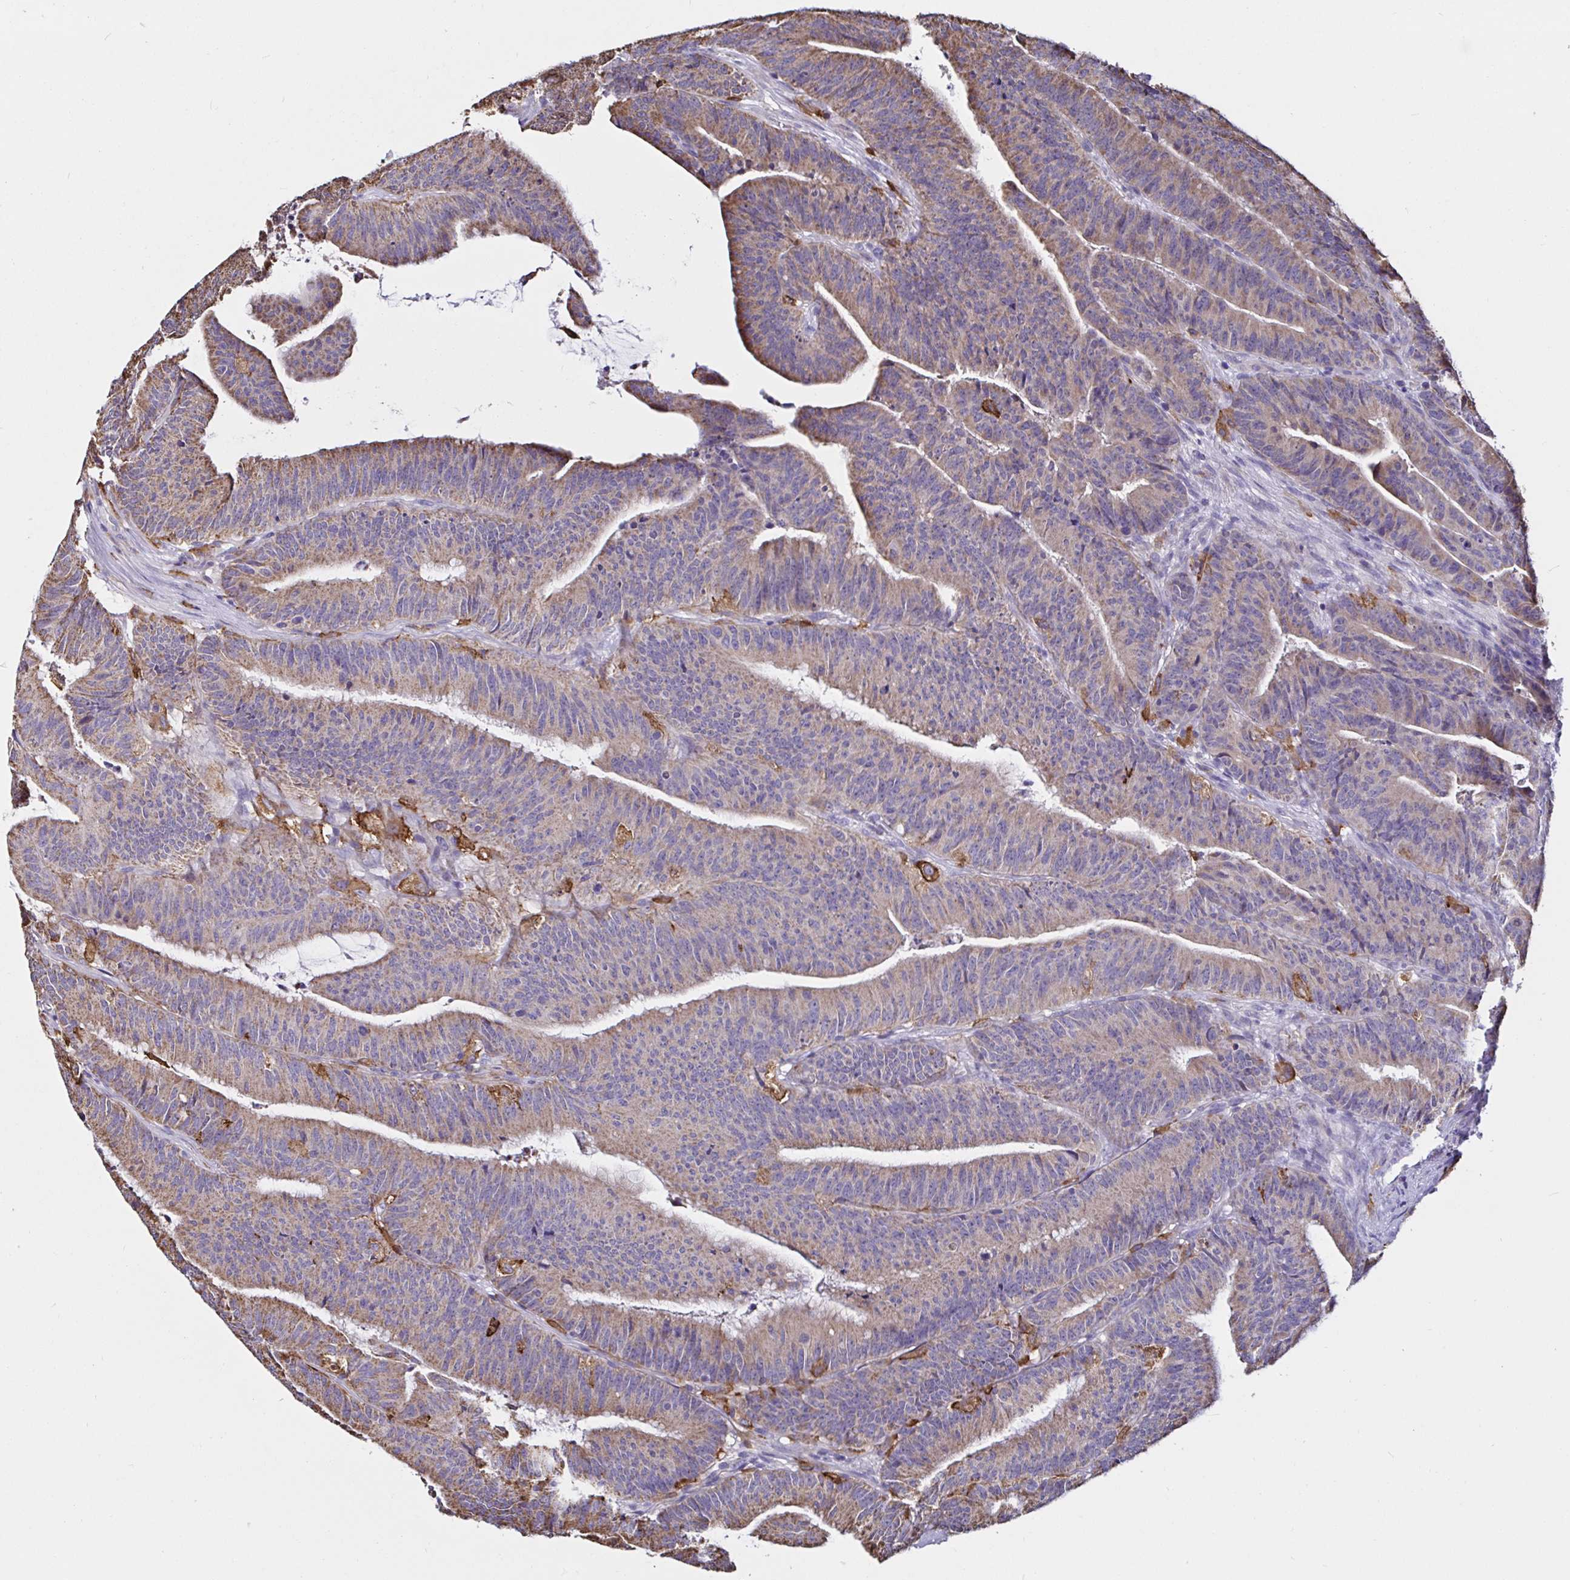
{"staining": {"intensity": "moderate", "quantity": ">75%", "location": "cytoplasmic/membranous"}, "tissue": "colorectal cancer", "cell_type": "Tumor cells", "image_type": "cancer", "snomed": [{"axis": "morphology", "description": "Adenocarcinoma, NOS"}, {"axis": "topography", "description": "Colon"}], "caption": "Colorectal adenocarcinoma stained with a brown dye displays moderate cytoplasmic/membranous positive staining in approximately >75% of tumor cells.", "gene": "MSR1", "patient": {"sex": "female", "age": 78}}